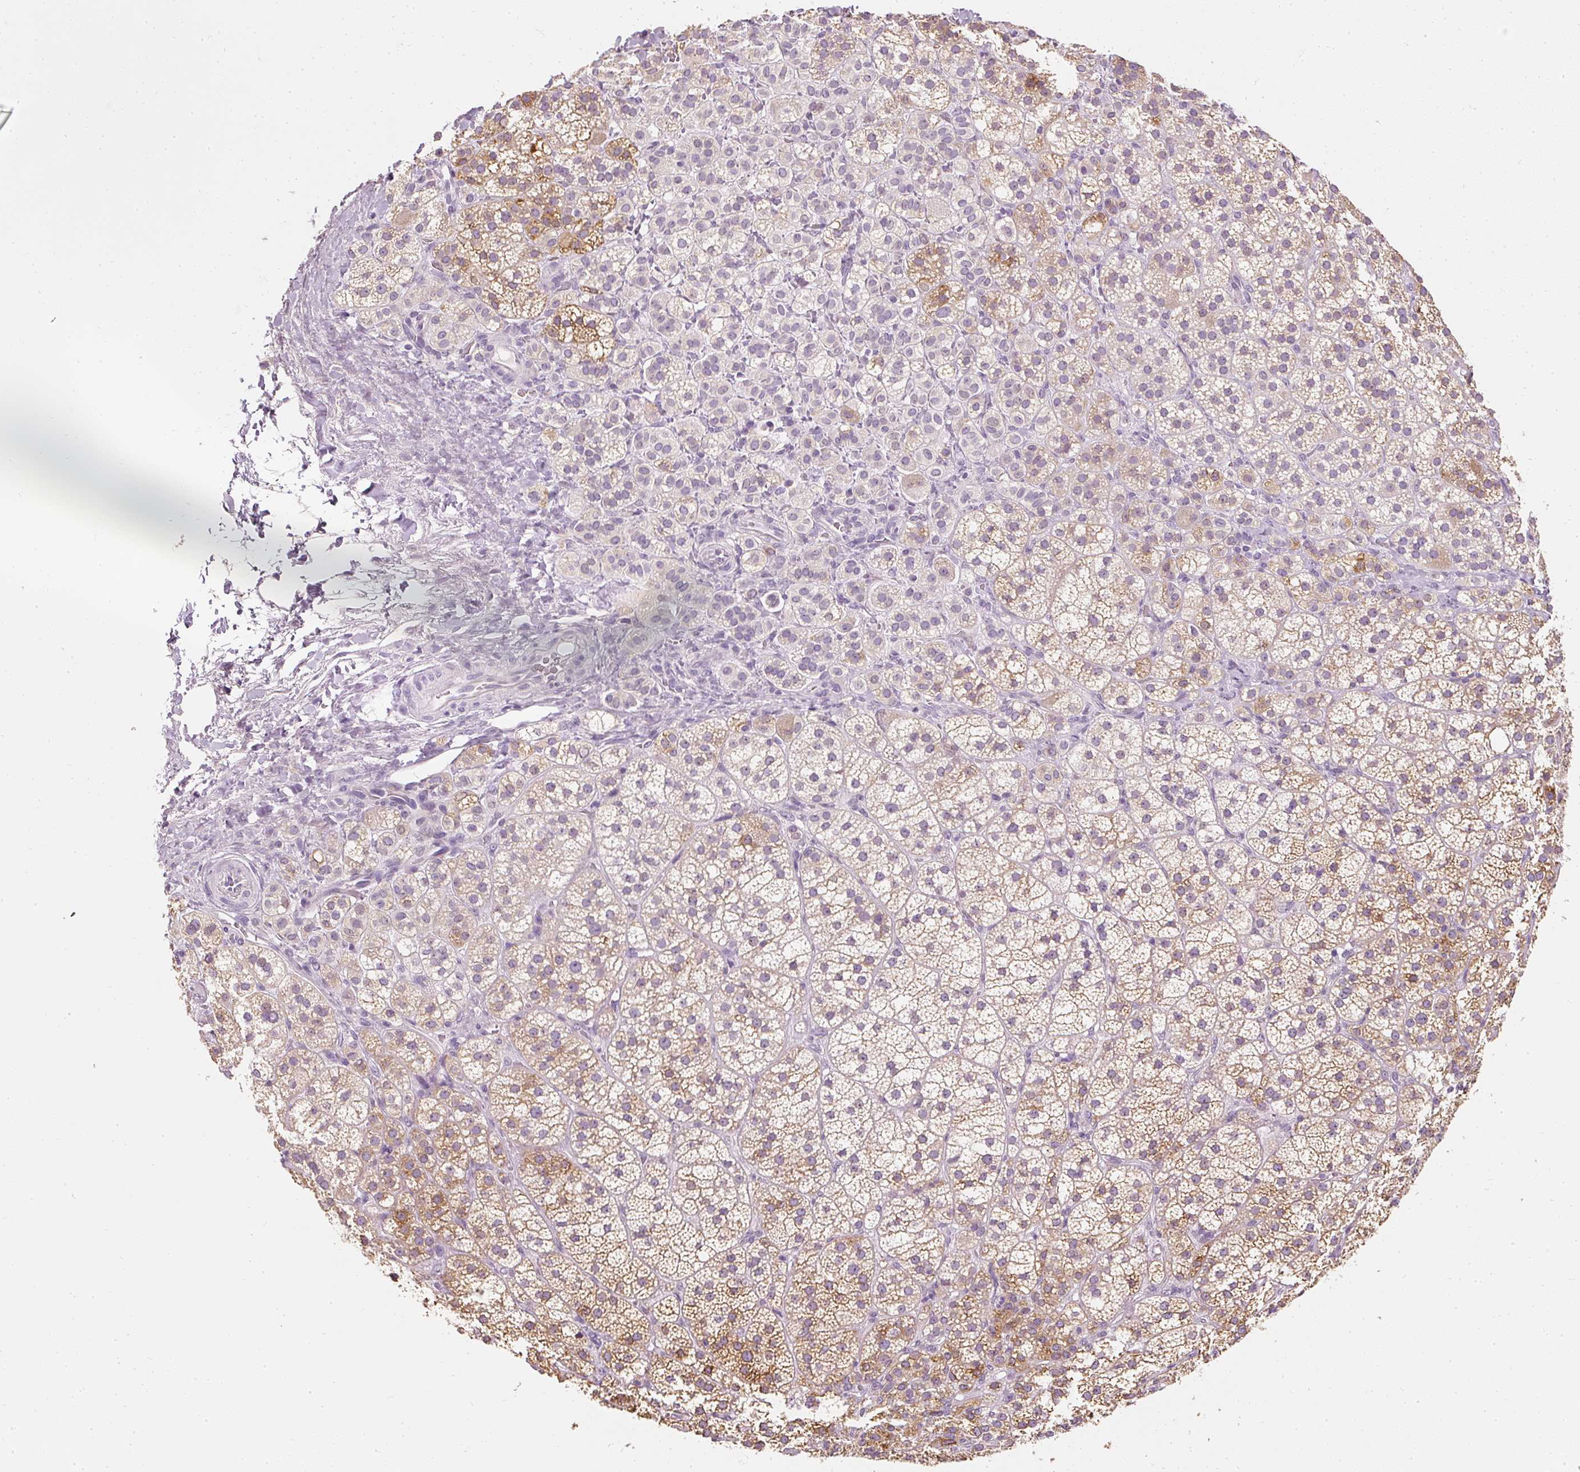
{"staining": {"intensity": "moderate", "quantity": "<25%", "location": "cytoplasmic/membranous"}, "tissue": "adrenal gland", "cell_type": "Glandular cells", "image_type": "normal", "snomed": [{"axis": "morphology", "description": "Normal tissue, NOS"}, {"axis": "topography", "description": "Adrenal gland"}], "caption": "IHC (DAB (3,3'-diaminobenzidine)) staining of unremarkable human adrenal gland demonstrates moderate cytoplasmic/membranous protein expression in about <25% of glandular cells.", "gene": "ELAVL3", "patient": {"sex": "female", "age": 60}}